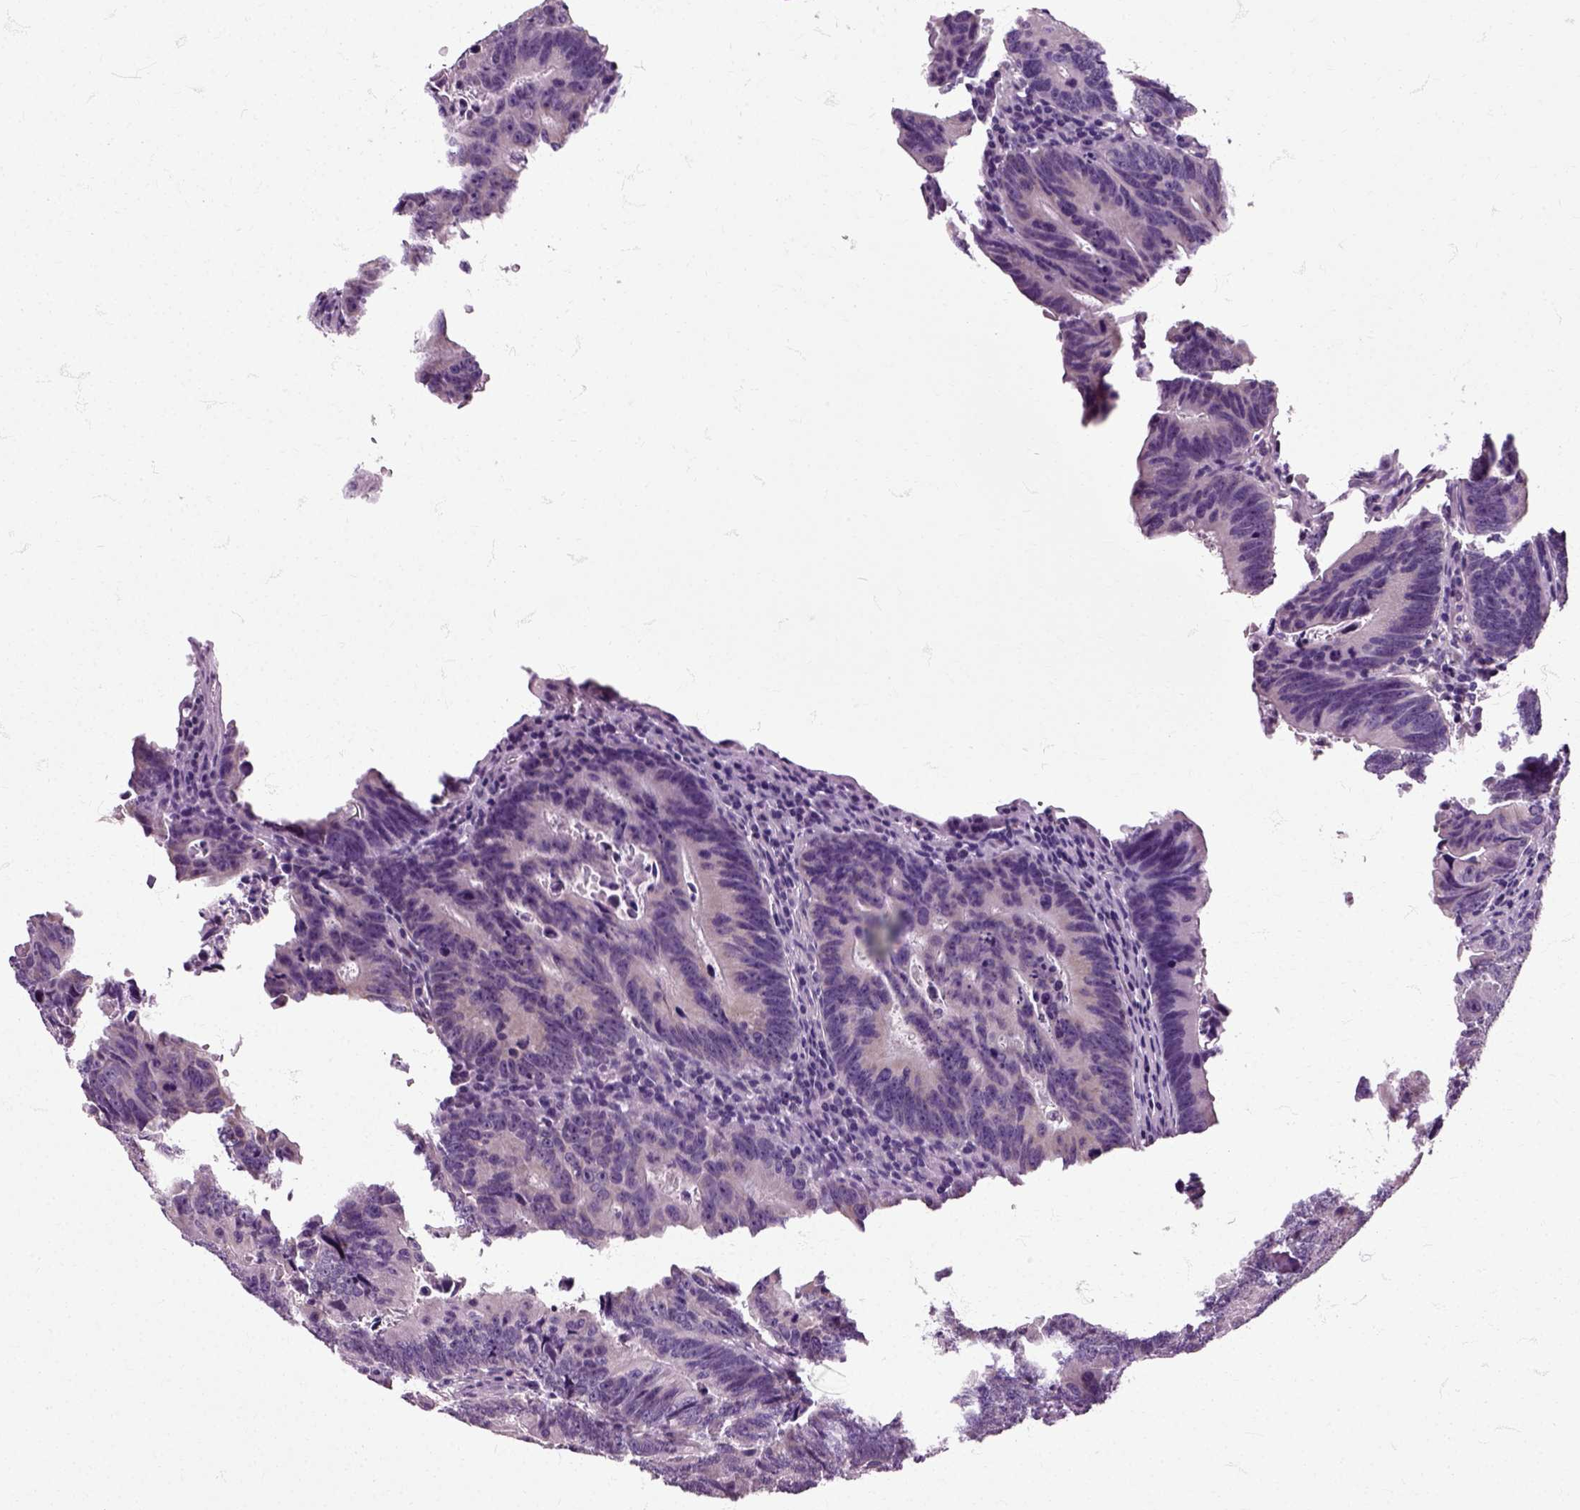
{"staining": {"intensity": "negative", "quantity": "none", "location": "none"}, "tissue": "colorectal cancer", "cell_type": "Tumor cells", "image_type": "cancer", "snomed": [{"axis": "morphology", "description": "Adenocarcinoma, NOS"}, {"axis": "topography", "description": "Colon"}], "caption": "Protein analysis of colorectal adenocarcinoma demonstrates no significant positivity in tumor cells.", "gene": "HSPA2", "patient": {"sex": "female", "age": 87}}